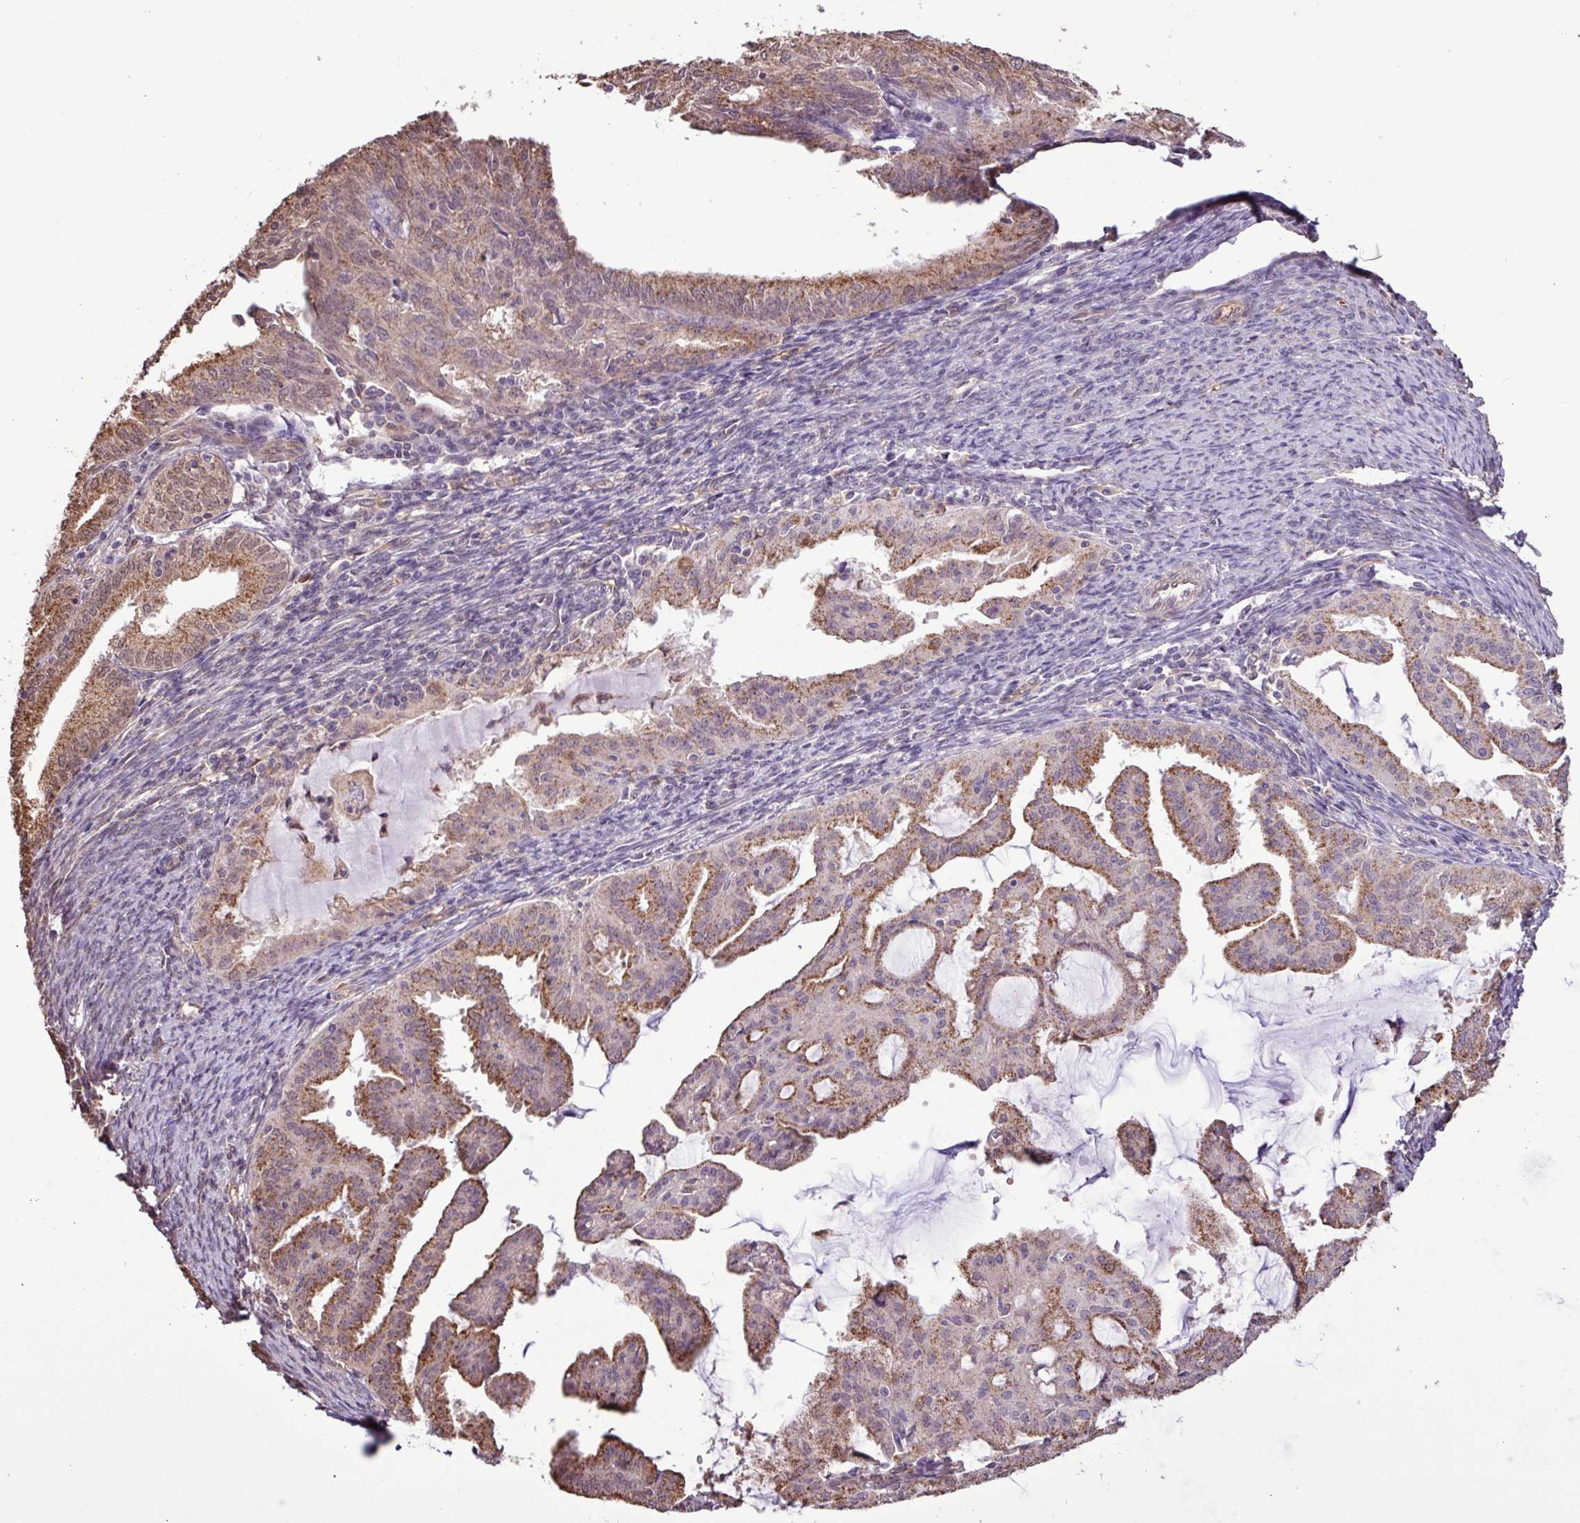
{"staining": {"intensity": "moderate", "quantity": "25%-75%", "location": "cytoplasmic/membranous"}, "tissue": "endometrial cancer", "cell_type": "Tumor cells", "image_type": "cancer", "snomed": [{"axis": "morphology", "description": "Adenocarcinoma, NOS"}, {"axis": "topography", "description": "Endometrium"}], "caption": "Human endometrial cancer (adenocarcinoma) stained for a protein (brown) reveals moderate cytoplasmic/membranous positive staining in about 25%-75% of tumor cells.", "gene": "CHST11", "patient": {"sex": "female", "age": 70}}